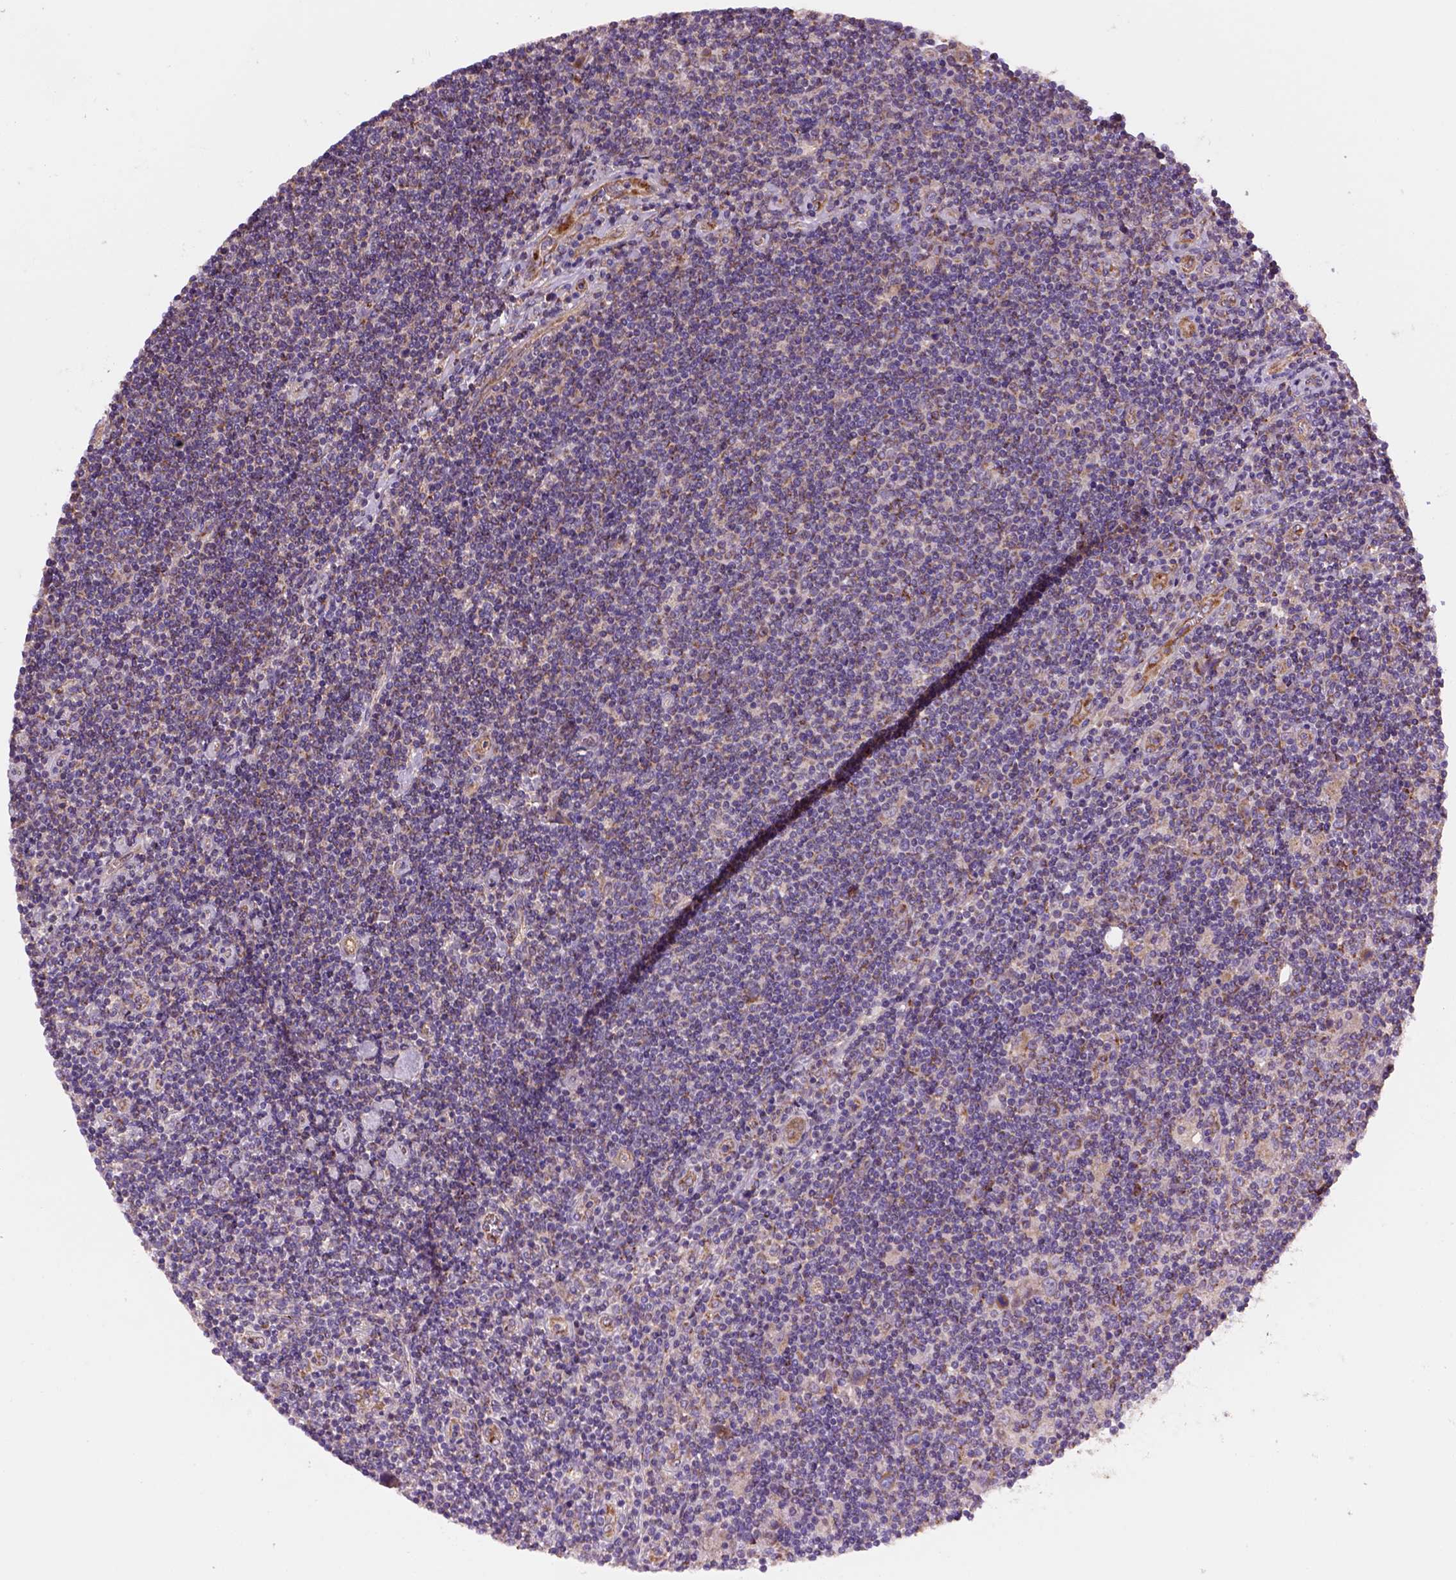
{"staining": {"intensity": "weak", "quantity": "25%-75%", "location": "cytoplasmic/membranous"}, "tissue": "lymphoma", "cell_type": "Tumor cells", "image_type": "cancer", "snomed": [{"axis": "morphology", "description": "Hodgkin's disease, NOS"}, {"axis": "topography", "description": "Lymph node"}], "caption": "Immunohistochemical staining of Hodgkin's disease demonstrates weak cytoplasmic/membranous protein positivity in about 25%-75% of tumor cells. The staining was performed using DAB (3,3'-diaminobenzidine) to visualize the protein expression in brown, while the nuclei were stained in blue with hematoxylin (Magnification: 20x).", "gene": "WARS2", "patient": {"sex": "male", "age": 40}}